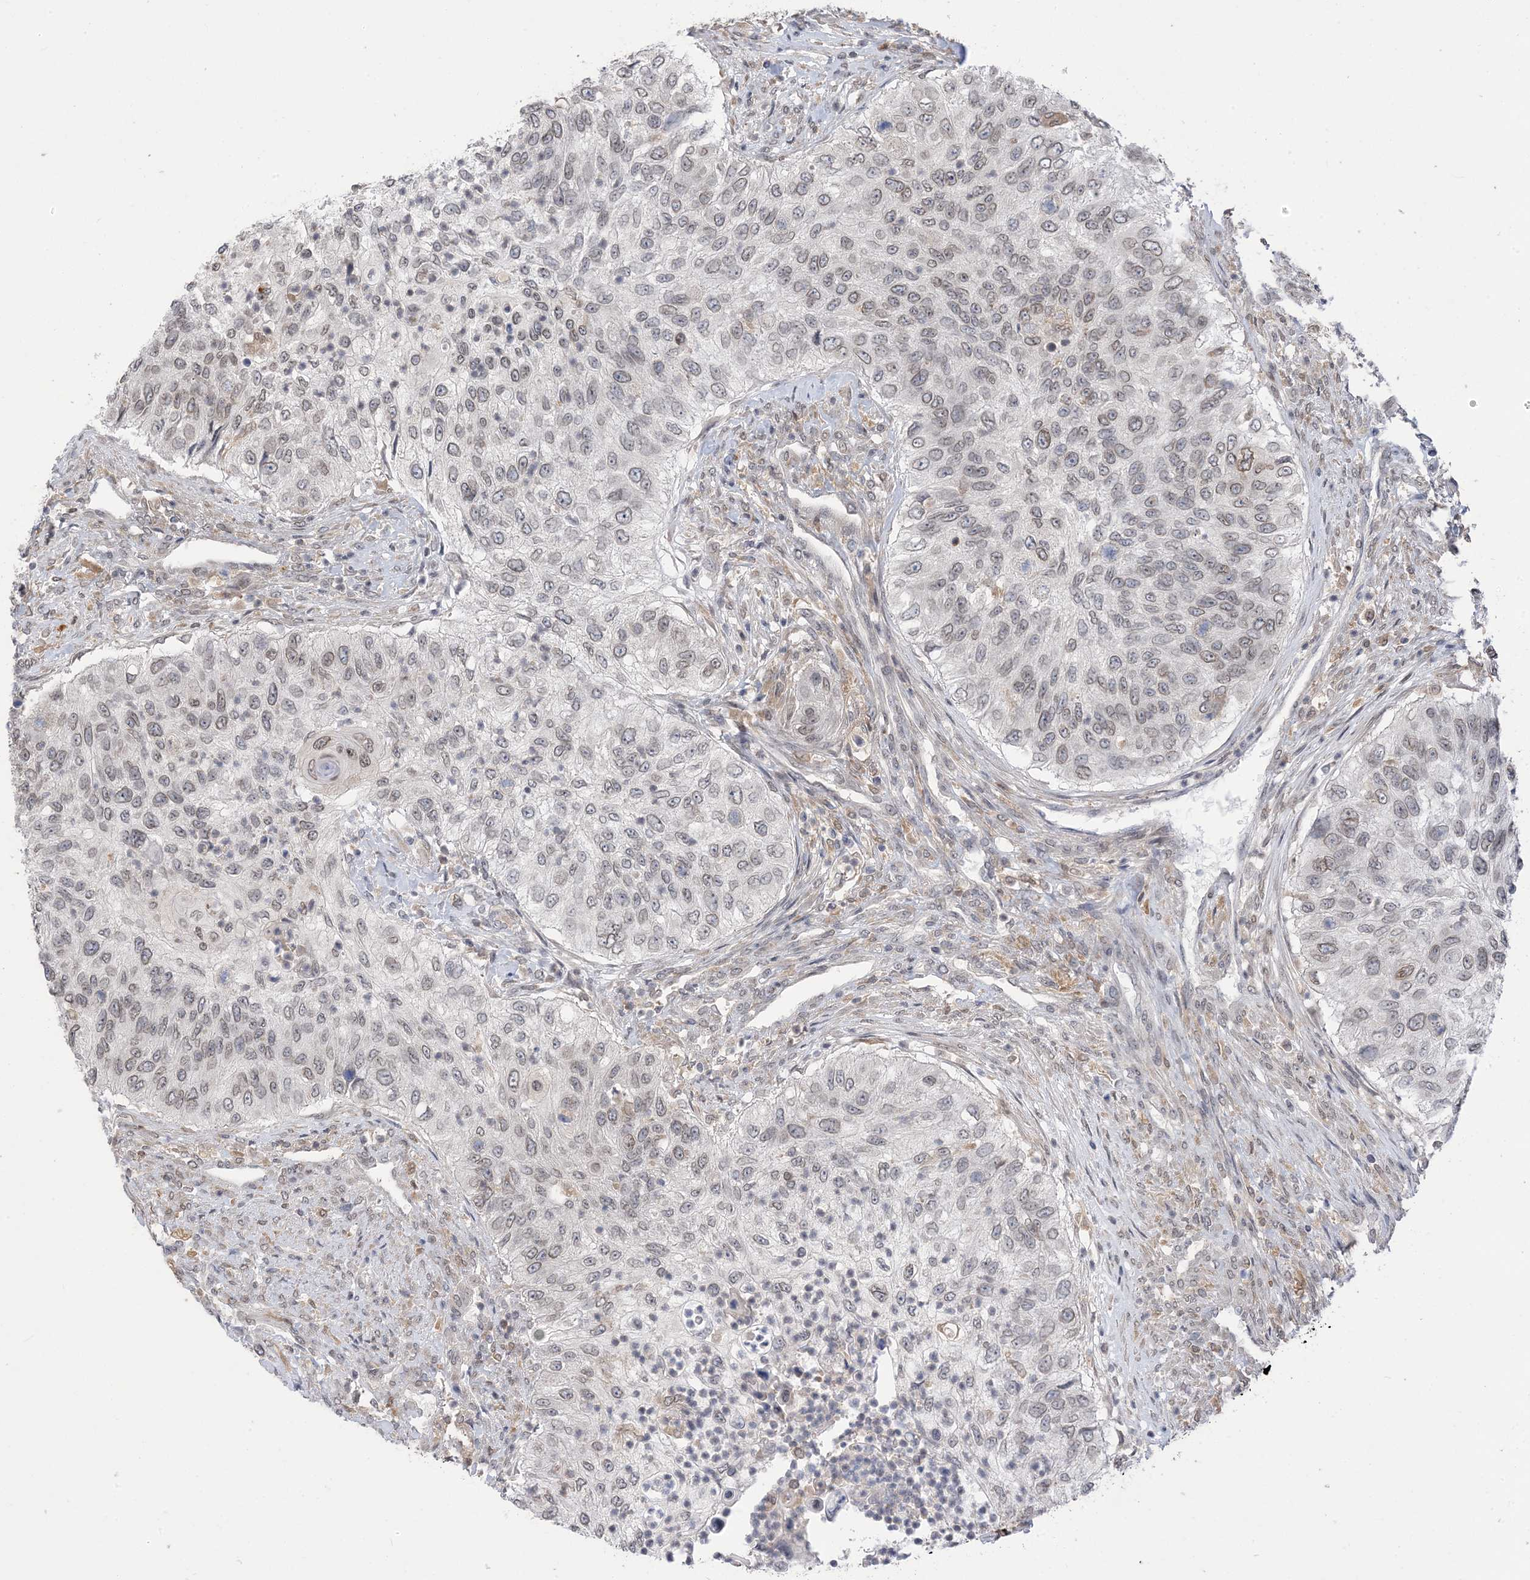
{"staining": {"intensity": "weak", "quantity": "<25%", "location": "cytoplasmic/membranous,nuclear"}, "tissue": "urothelial cancer", "cell_type": "Tumor cells", "image_type": "cancer", "snomed": [{"axis": "morphology", "description": "Urothelial carcinoma, High grade"}, {"axis": "topography", "description": "Urinary bladder"}], "caption": "Photomicrograph shows no protein expression in tumor cells of urothelial cancer tissue. The staining is performed using DAB brown chromogen with nuclei counter-stained in using hematoxylin.", "gene": "NAGK", "patient": {"sex": "female", "age": 60}}